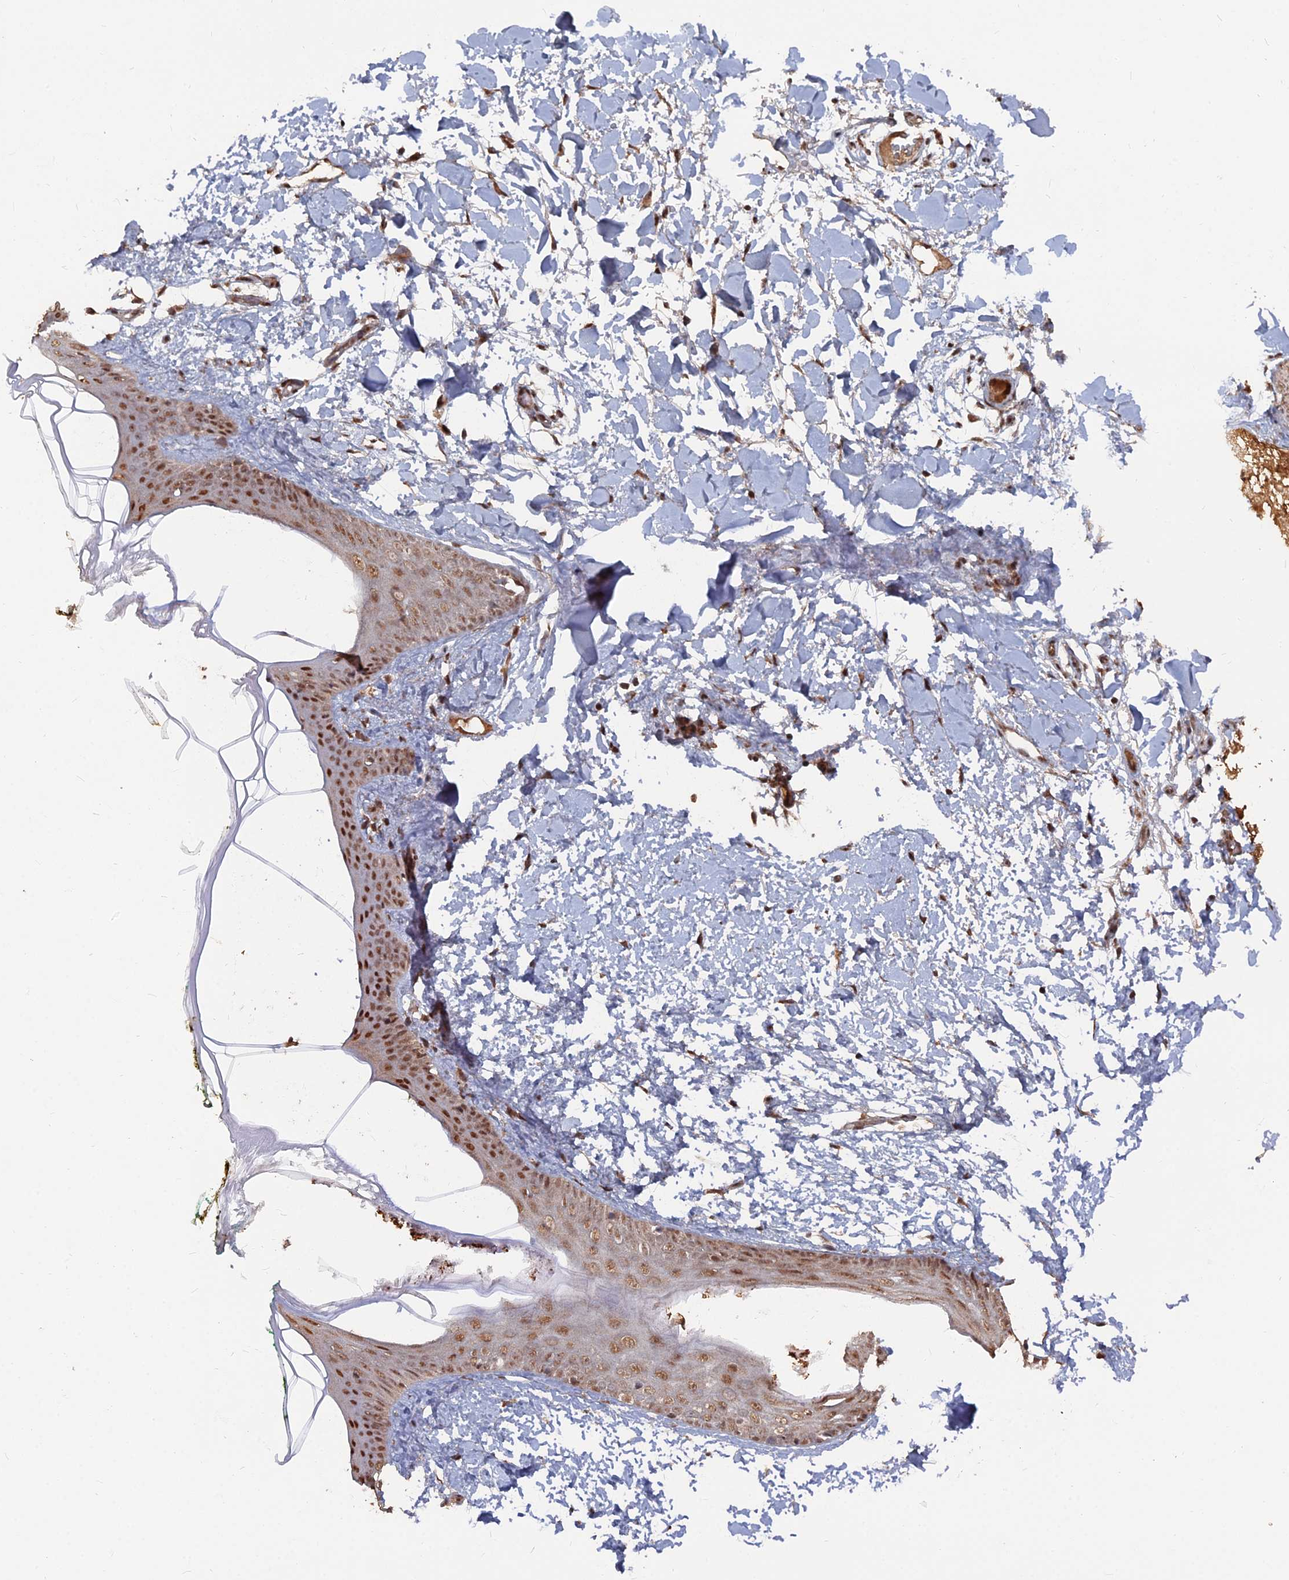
{"staining": {"intensity": "moderate", "quantity": ">75%", "location": "cytoplasmic/membranous,nuclear"}, "tissue": "skin", "cell_type": "Fibroblasts", "image_type": "normal", "snomed": [{"axis": "morphology", "description": "Normal tissue, NOS"}, {"axis": "topography", "description": "Skin"}], "caption": "The image reveals immunohistochemical staining of benign skin. There is moderate cytoplasmic/membranous,nuclear staining is present in about >75% of fibroblasts.", "gene": "CCNP", "patient": {"sex": "female", "age": 34}}